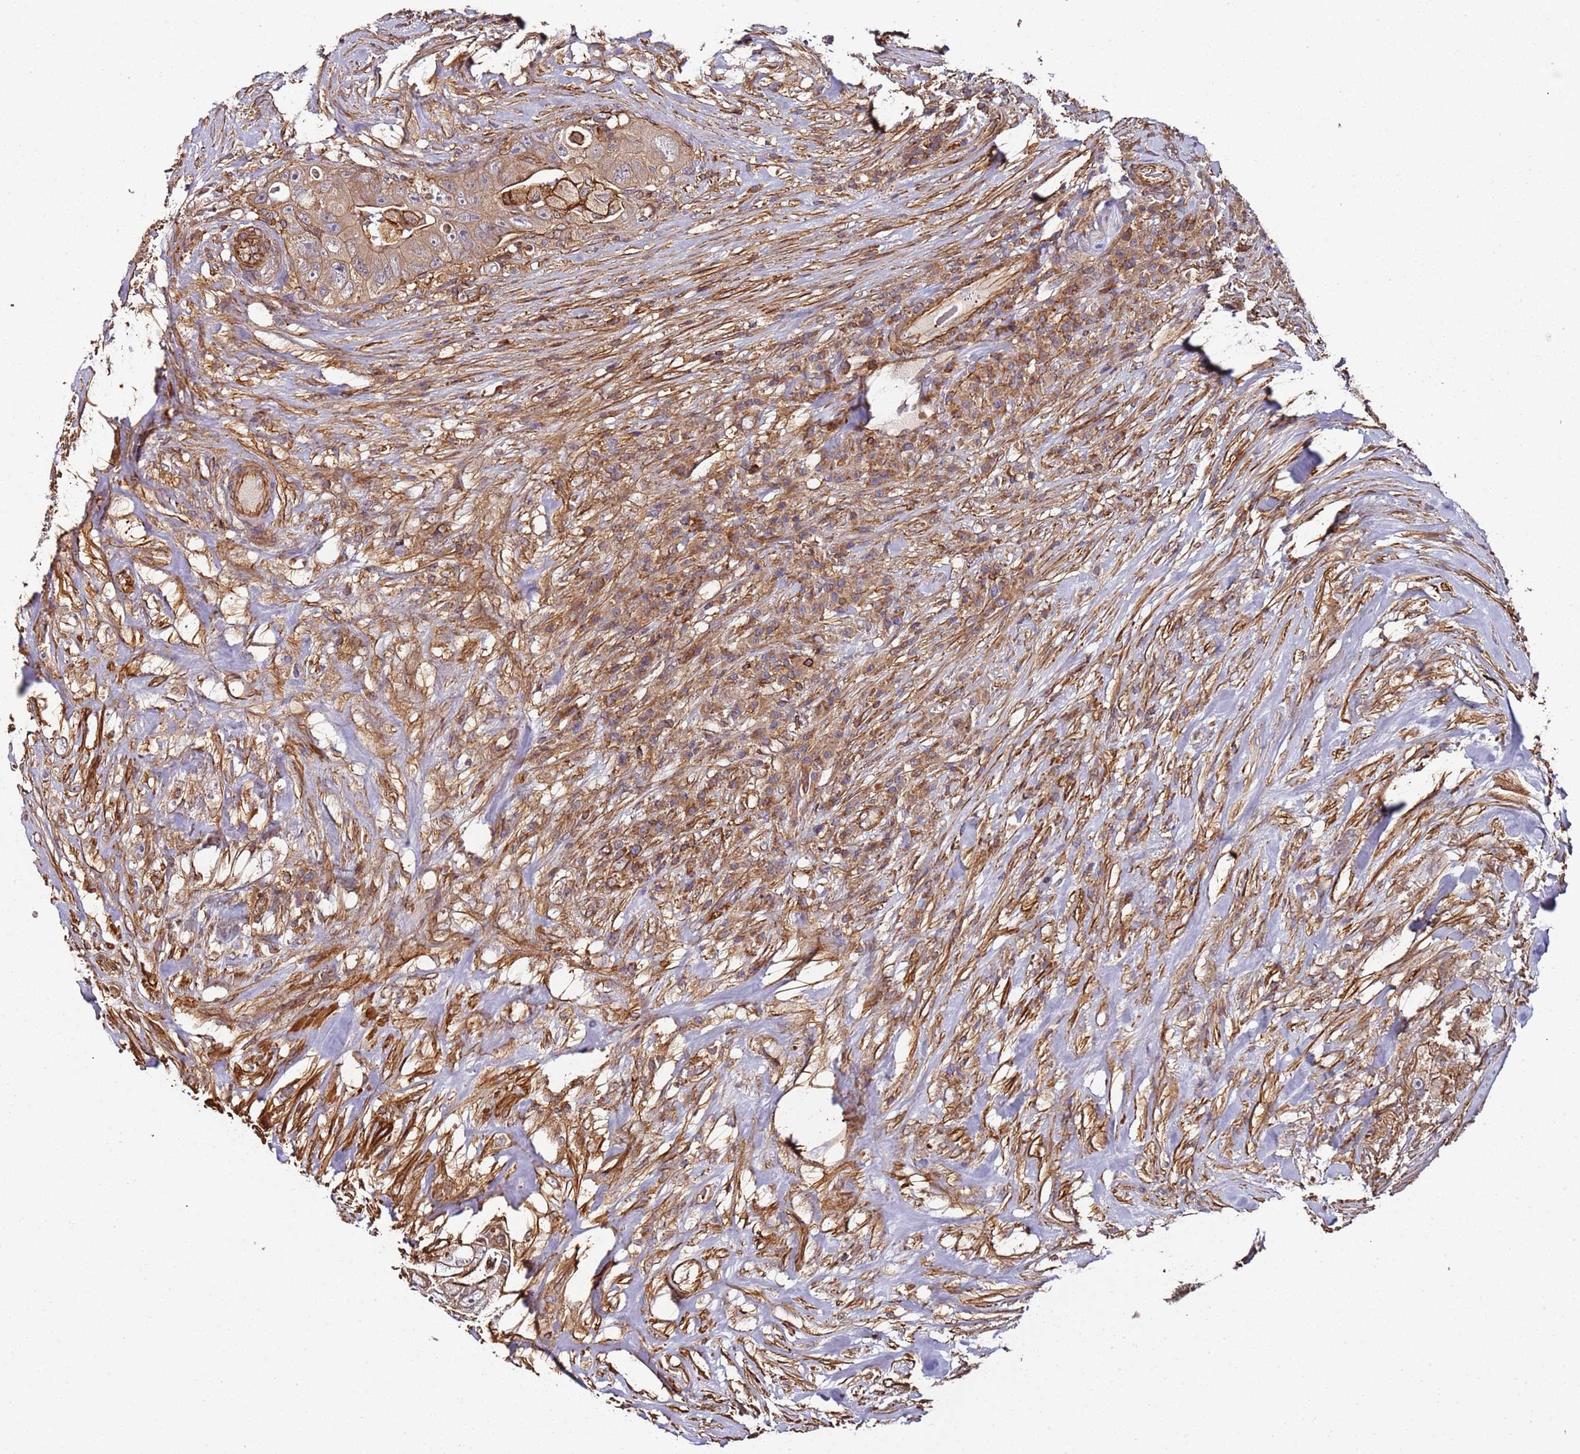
{"staining": {"intensity": "moderate", "quantity": "25%-75%", "location": "cytoplasmic/membranous"}, "tissue": "colorectal cancer", "cell_type": "Tumor cells", "image_type": "cancer", "snomed": [{"axis": "morphology", "description": "Adenocarcinoma, NOS"}, {"axis": "topography", "description": "Colon"}], "caption": "Moderate cytoplasmic/membranous staining for a protein is seen in about 25%-75% of tumor cells of colorectal cancer (adenocarcinoma) using immunohistochemistry.", "gene": "CYP2U1", "patient": {"sex": "female", "age": 46}}